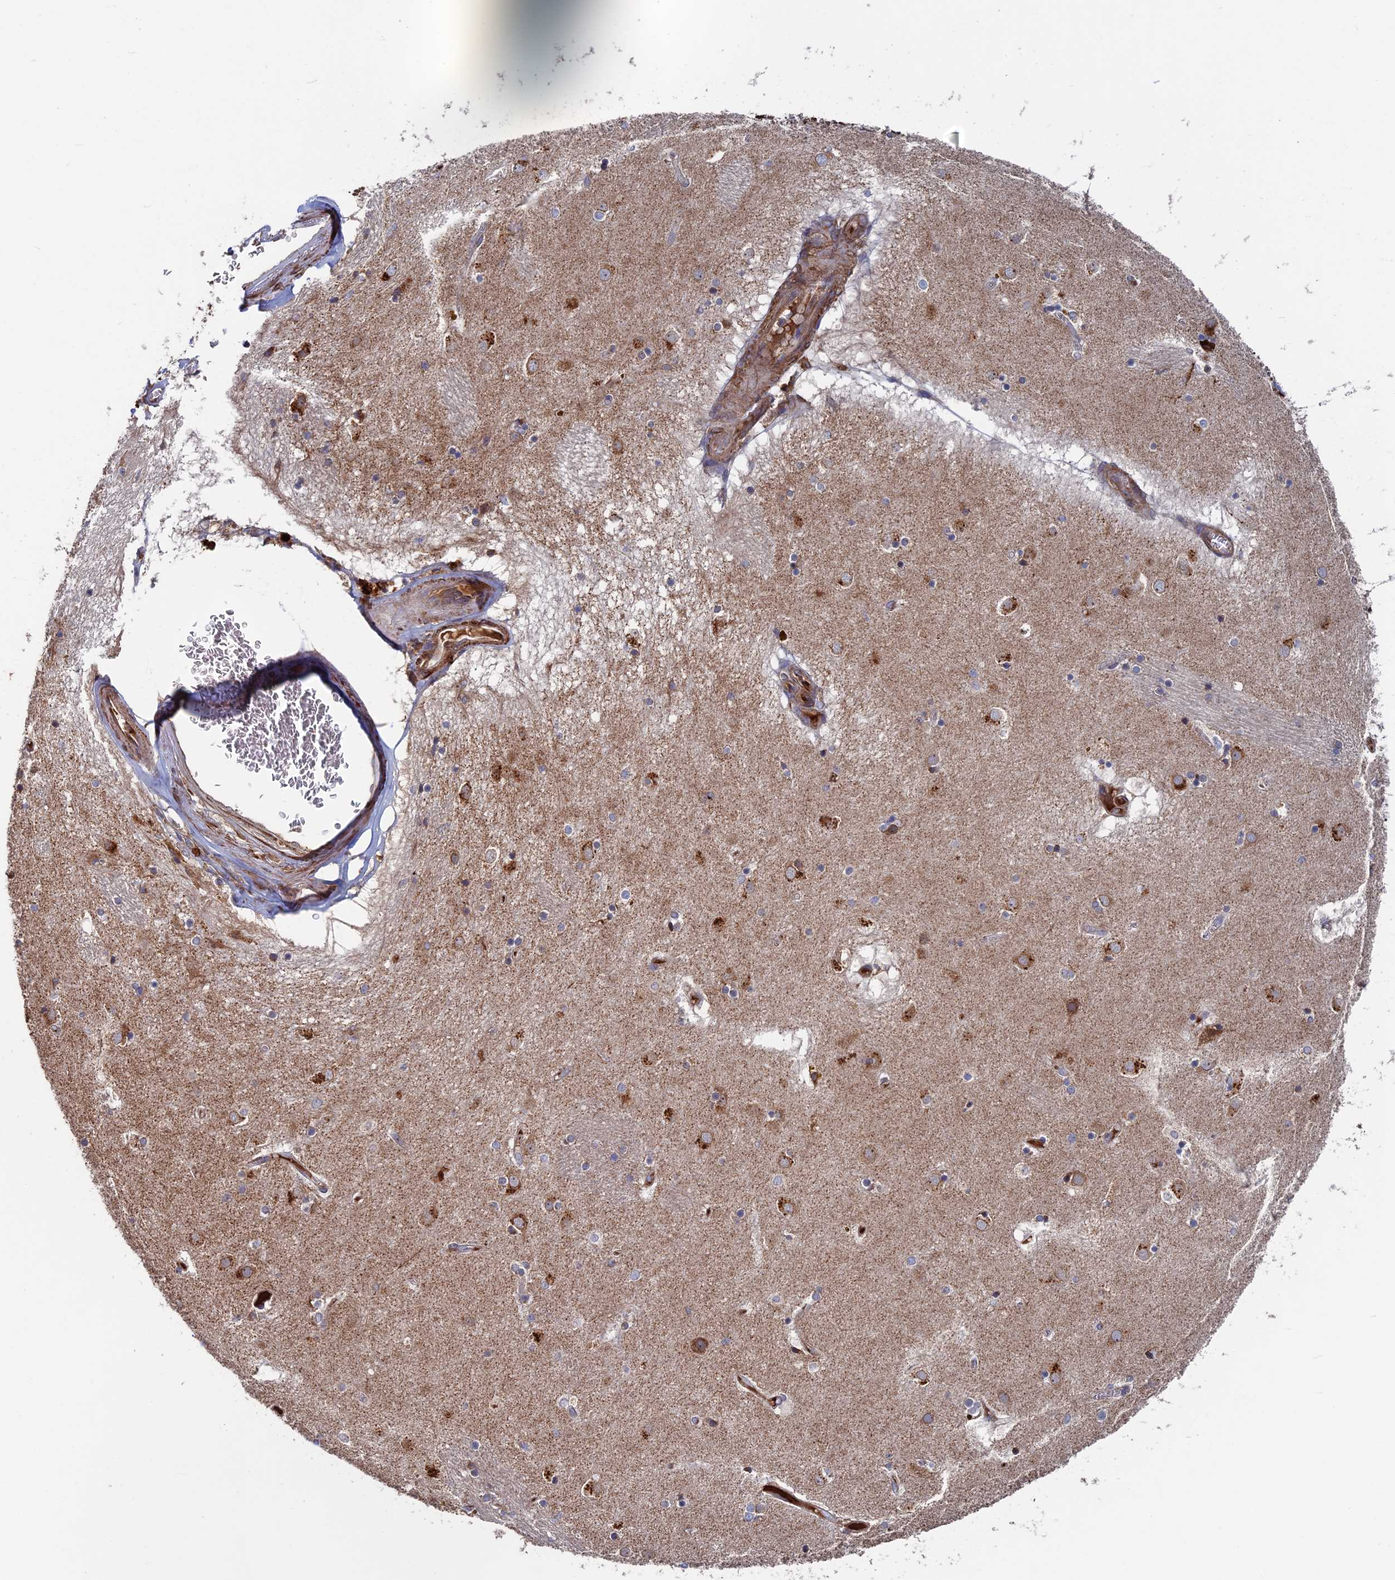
{"staining": {"intensity": "weak", "quantity": "<25%", "location": "cytoplasmic/membranous"}, "tissue": "caudate", "cell_type": "Glial cells", "image_type": "normal", "snomed": [{"axis": "morphology", "description": "Normal tissue, NOS"}, {"axis": "topography", "description": "Lateral ventricle wall"}], "caption": "The histopathology image demonstrates no significant positivity in glial cells of caudate. Nuclei are stained in blue.", "gene": "DNAJC3", "patient": {"sex": "male", "age": 70}}